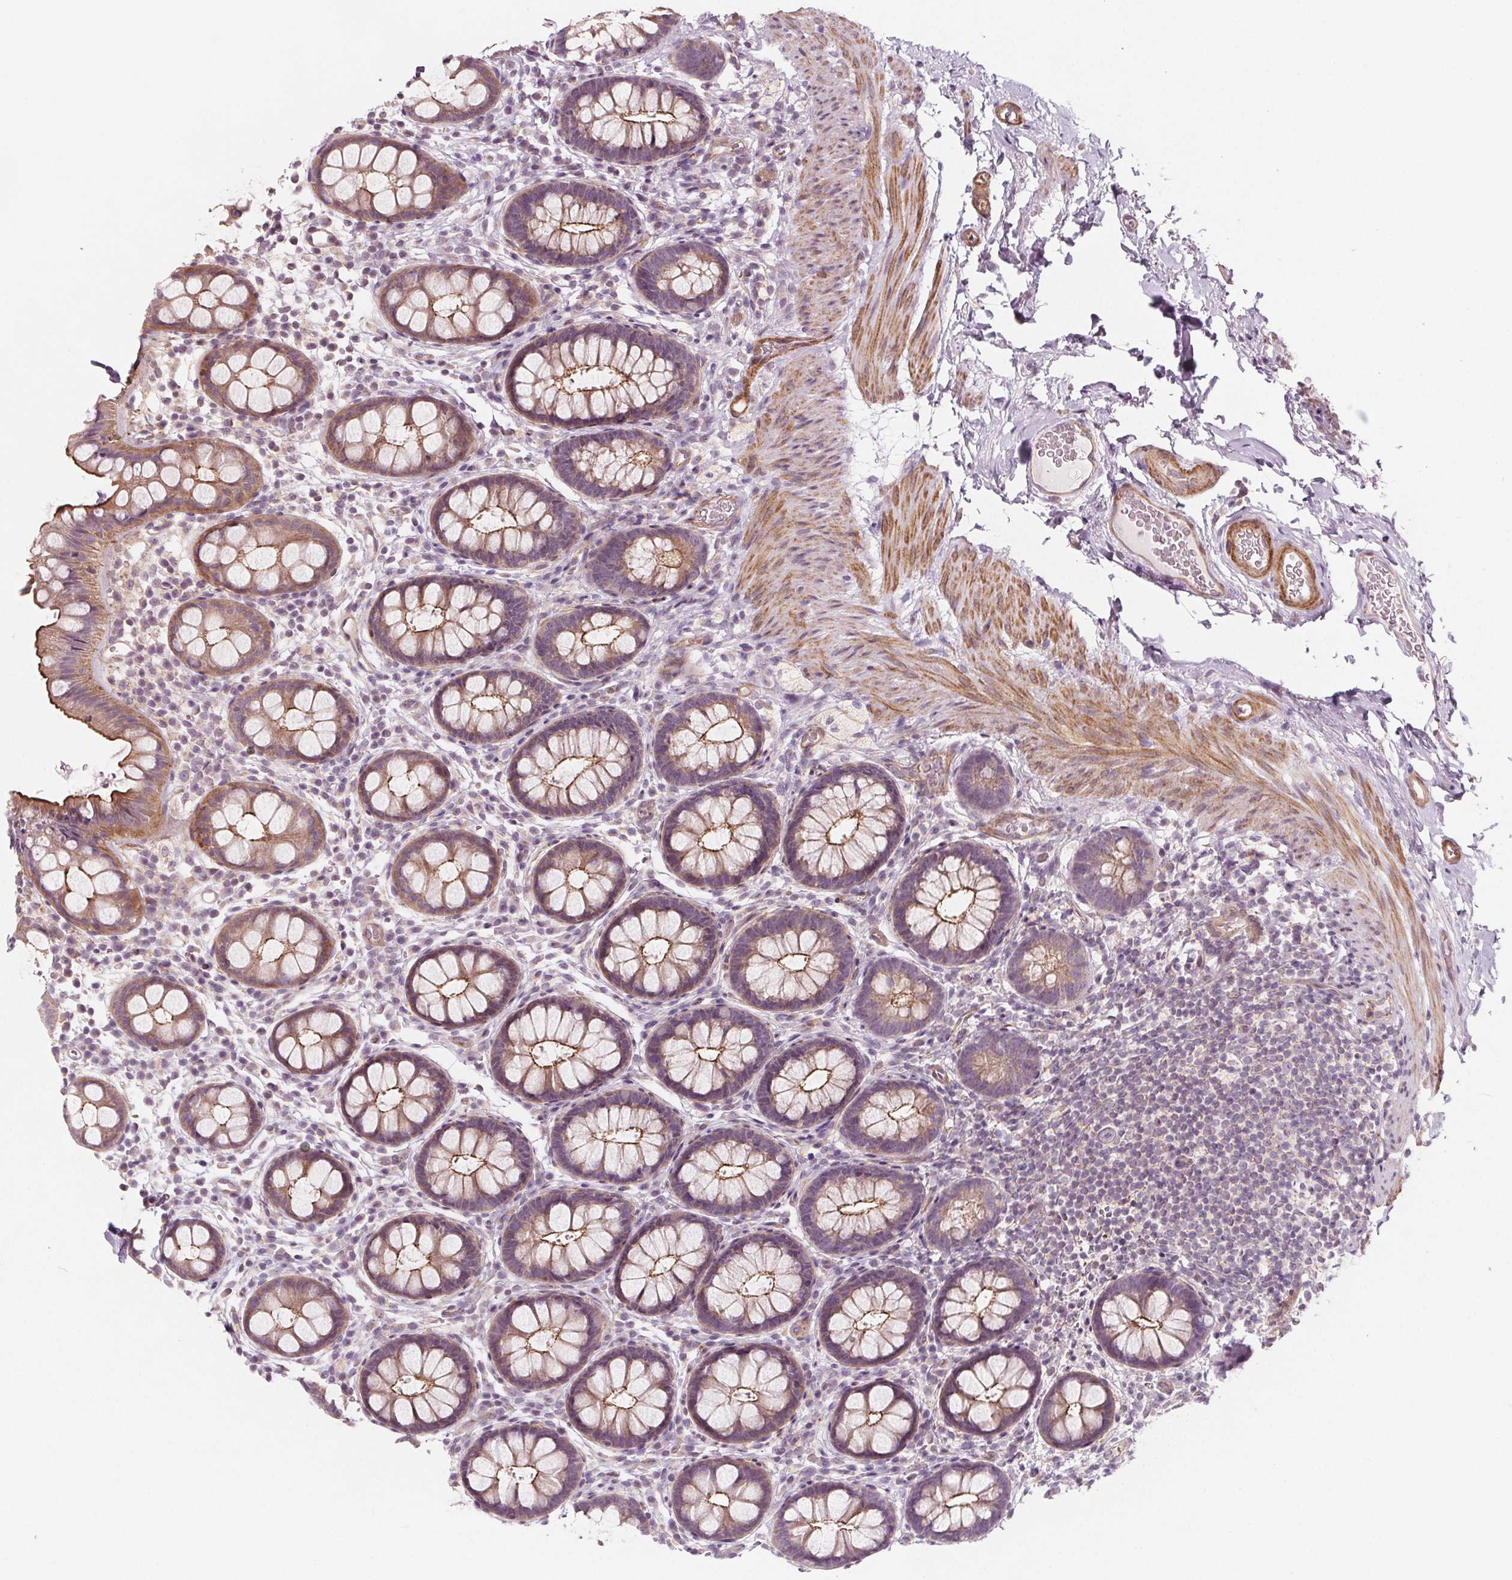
{"staining": {"intensity": "weak", "quantity": ">75%", "location": "cytoplasmic/membranous"}, "tissue": "rectum", "cell_type": "Glandular cells", "image_type": "normal", "snomed": [{"axis": "morphology", "description": "Normal tissue, NOS"}, {"axis": "topography", "description": "Rectum"}, {"axis": "topography", "description": "Peripheral nerve tissue"}], "caption": "A high-resolution photomicrograph shows immunohistochemistry staining of unremarkable rectum, which demonstrates weak cytoplasmic/membranous staining in about >75% of glandular cells.", "gene": "ADAM33", "patient": {"sex": "female", "age": 69}}